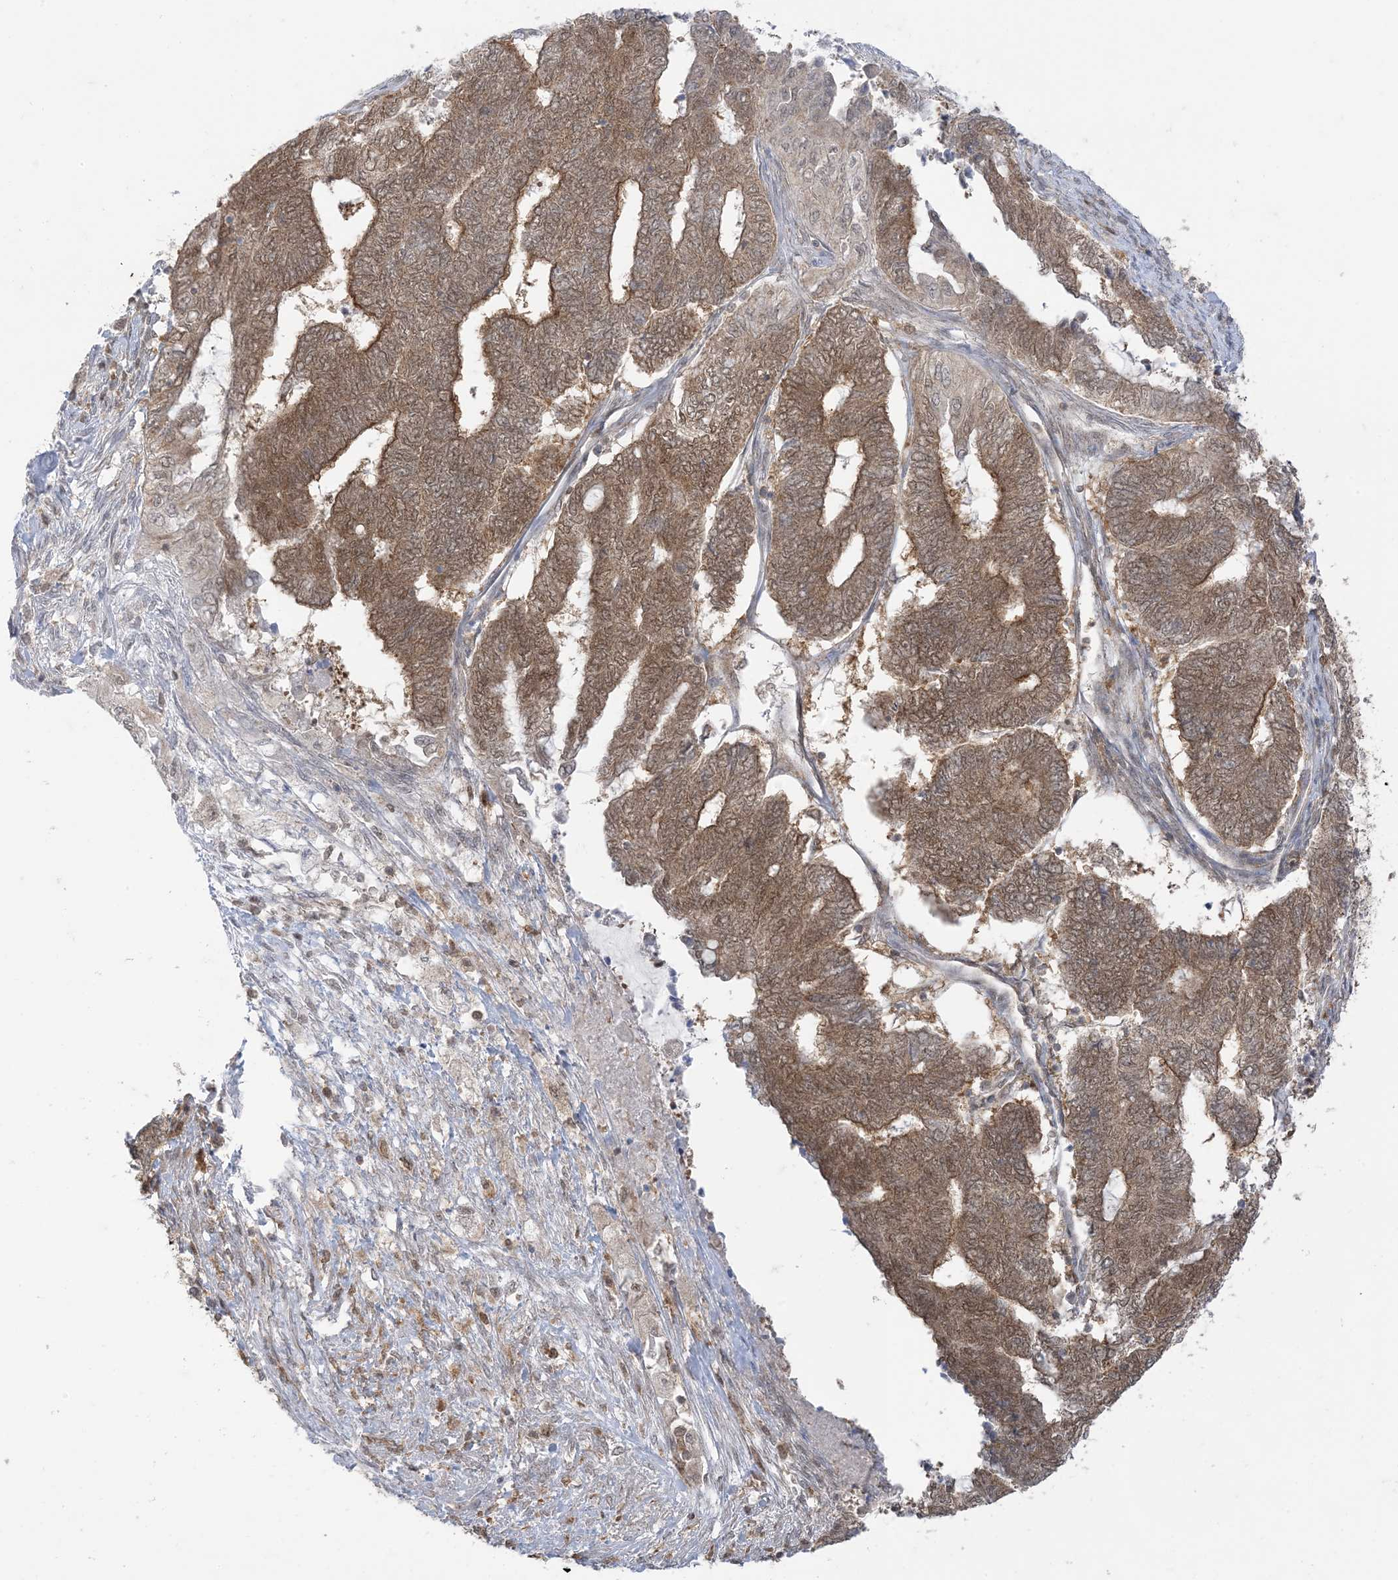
{"staining": {"intensity": "moderate", "quantity": ">75%", "location": "cytoplasmic/membranous,nuclear"}, "tissue": "endometrial cancer", "cell_type": "Tumor cells", "image_type": "cancer", "snomed": [{"axis": "morphology", "description": "Adenocarcinoma, NOS"}, {"axis": "topography", "description": "Uterus"}, {"axis": "topography", "description": "Endometrium"}], "caption": "Tumor cells reveal moderate cytoplasmic/membranous and nuclear positivity in approximately >75% of cells in endometrial cancer (adenocarcinoma). The protein of interest is shown in brown color, while the nuclei are stained blue.", "gene": "PTPA", "patient": {"sex": "female", "age": 70}}